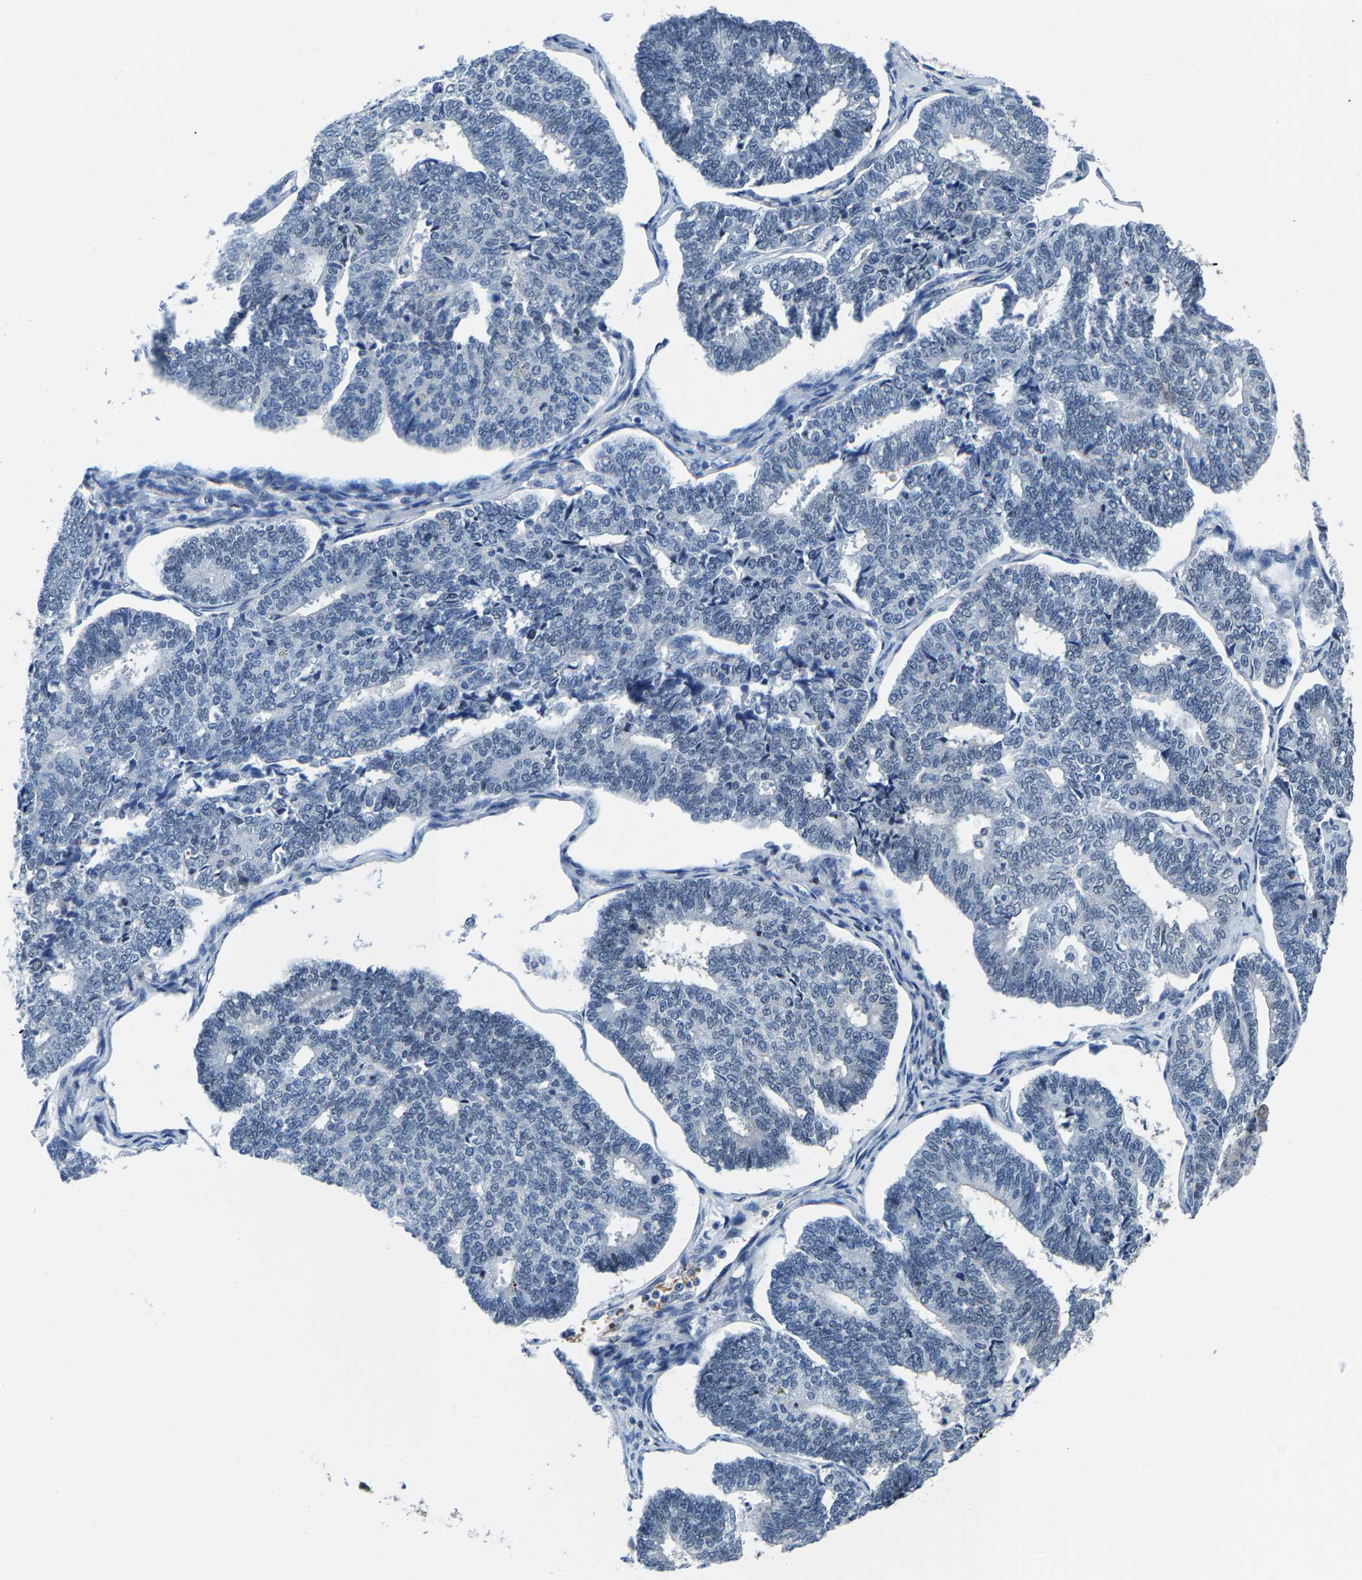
{"staining": {"intensity": "negative", "quantity": "none", "location": "none"}, "tissue": "endometrial cancer", "cell_type": "Tumor cells", "image_type": "cancer", "snomed": [{"axis": "morphology", "description": "Adenocarcinoma, NOS"}, {"axis": "topography", "description": "Endometrium"}], "caption": "This is an immunohistochemistry (IHC) image of endometrial cancer (adenocarcinoma). There is no positivity in tumor cells.", "gene": "SSH3", "patient": {"sex": "female", "age": 70}}